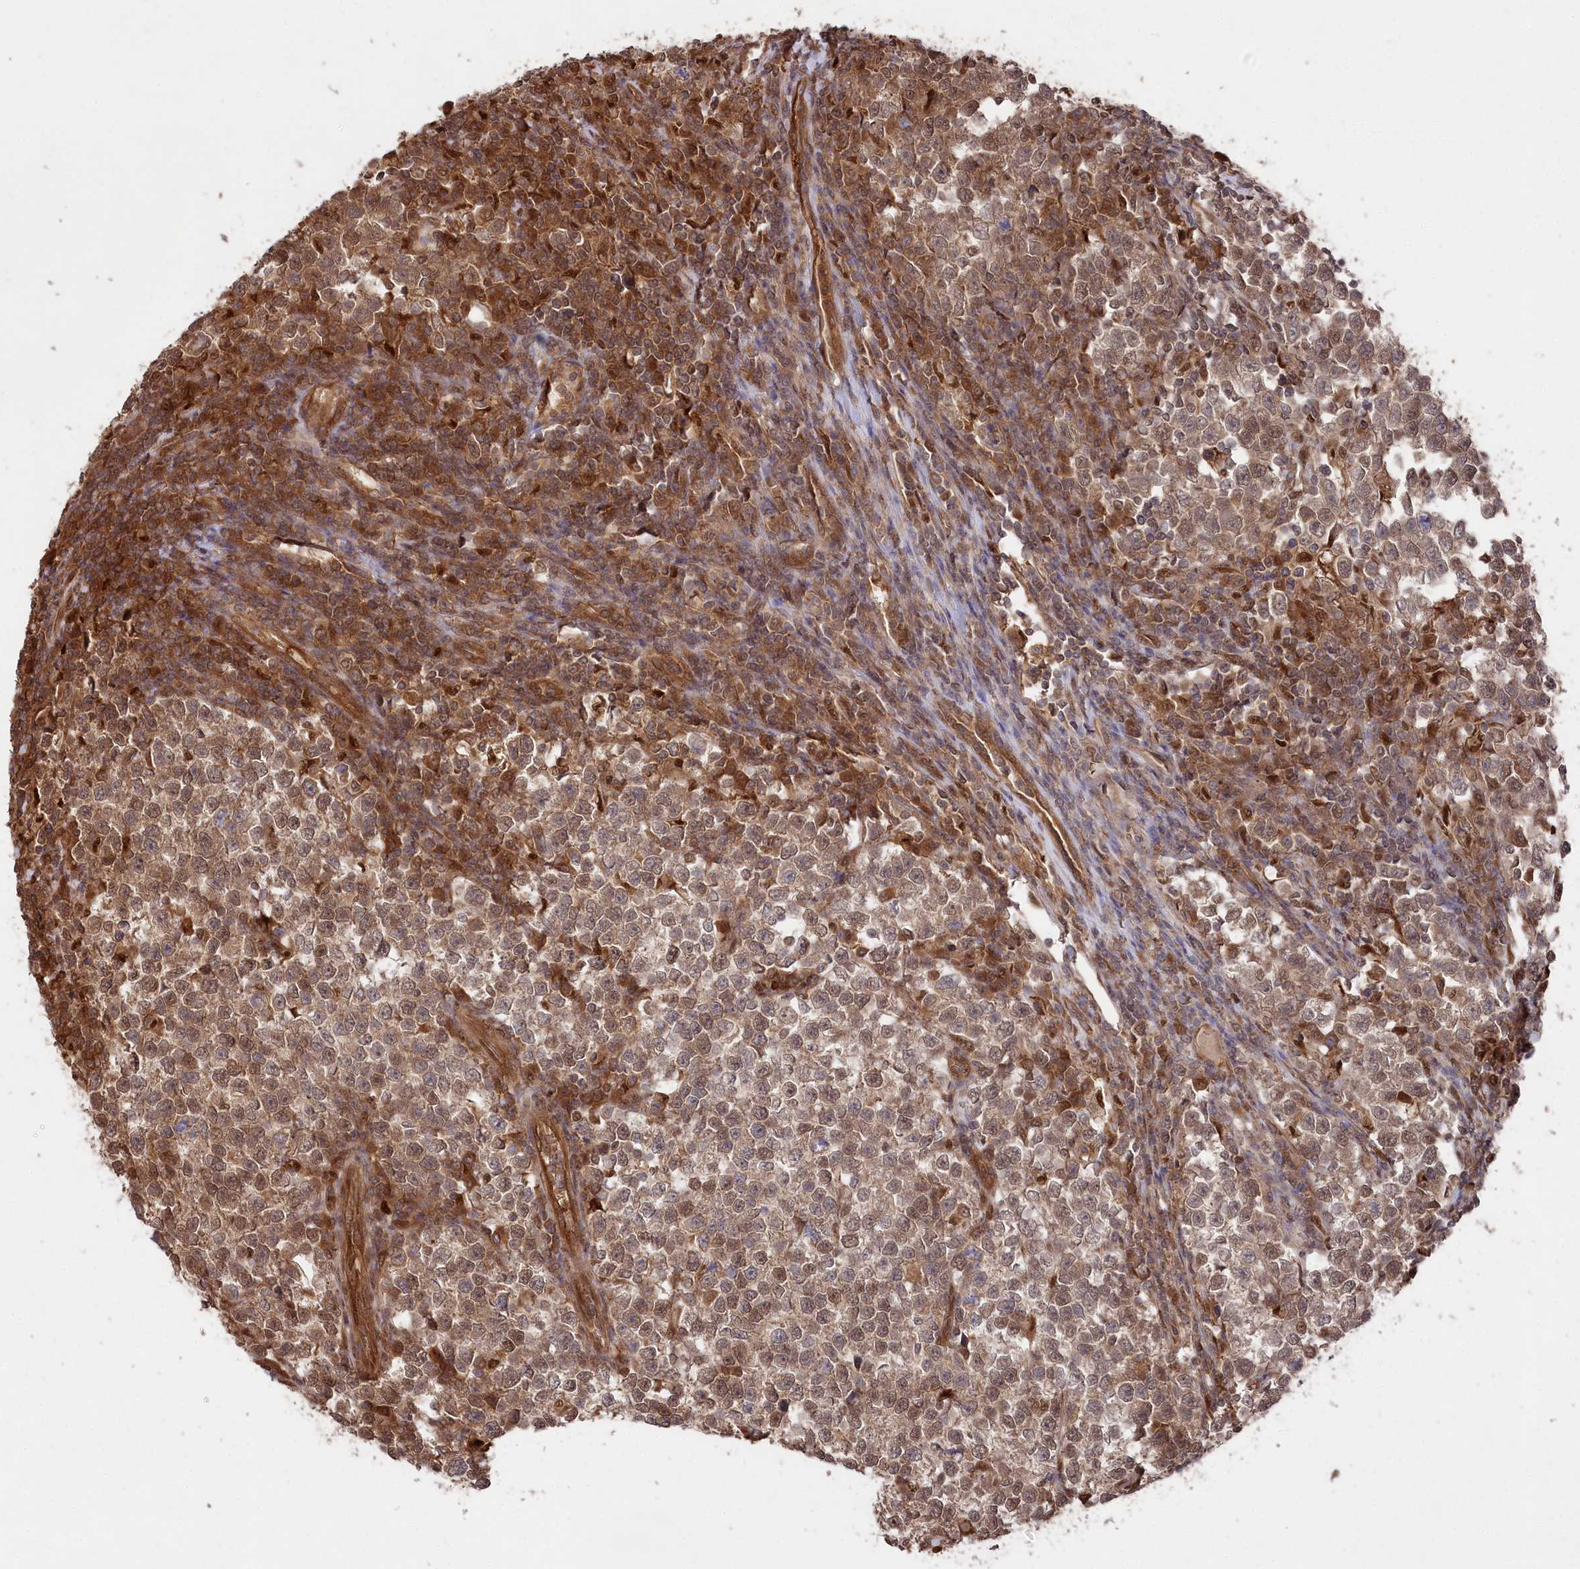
{"staining": {"intensity": "moderate", "quantity": ">75%", "location": "cytoplasmic/membranous,nuclear"}, "tissue": "testis cancer", "cell_type": "Tumor cells", "image_type": "cancer", "snomed": [{"axis": "morphology", "description": "Normal tissue, NOS"}, {"axis": "morphology", "description": "Seminoma, NOS"}, {"axis": "topography", "description": "Testis"}], "caption": "The photomicrograph demonstrates immunohistochemical staining of testis cancer (seminoma). There is moderate cytoplasmic/membranous and nuclear staining is appreciated in approximately >75% of tumor cells.", "gene": "PSMA1", "patient": {"sex": "male", "age": 43}}